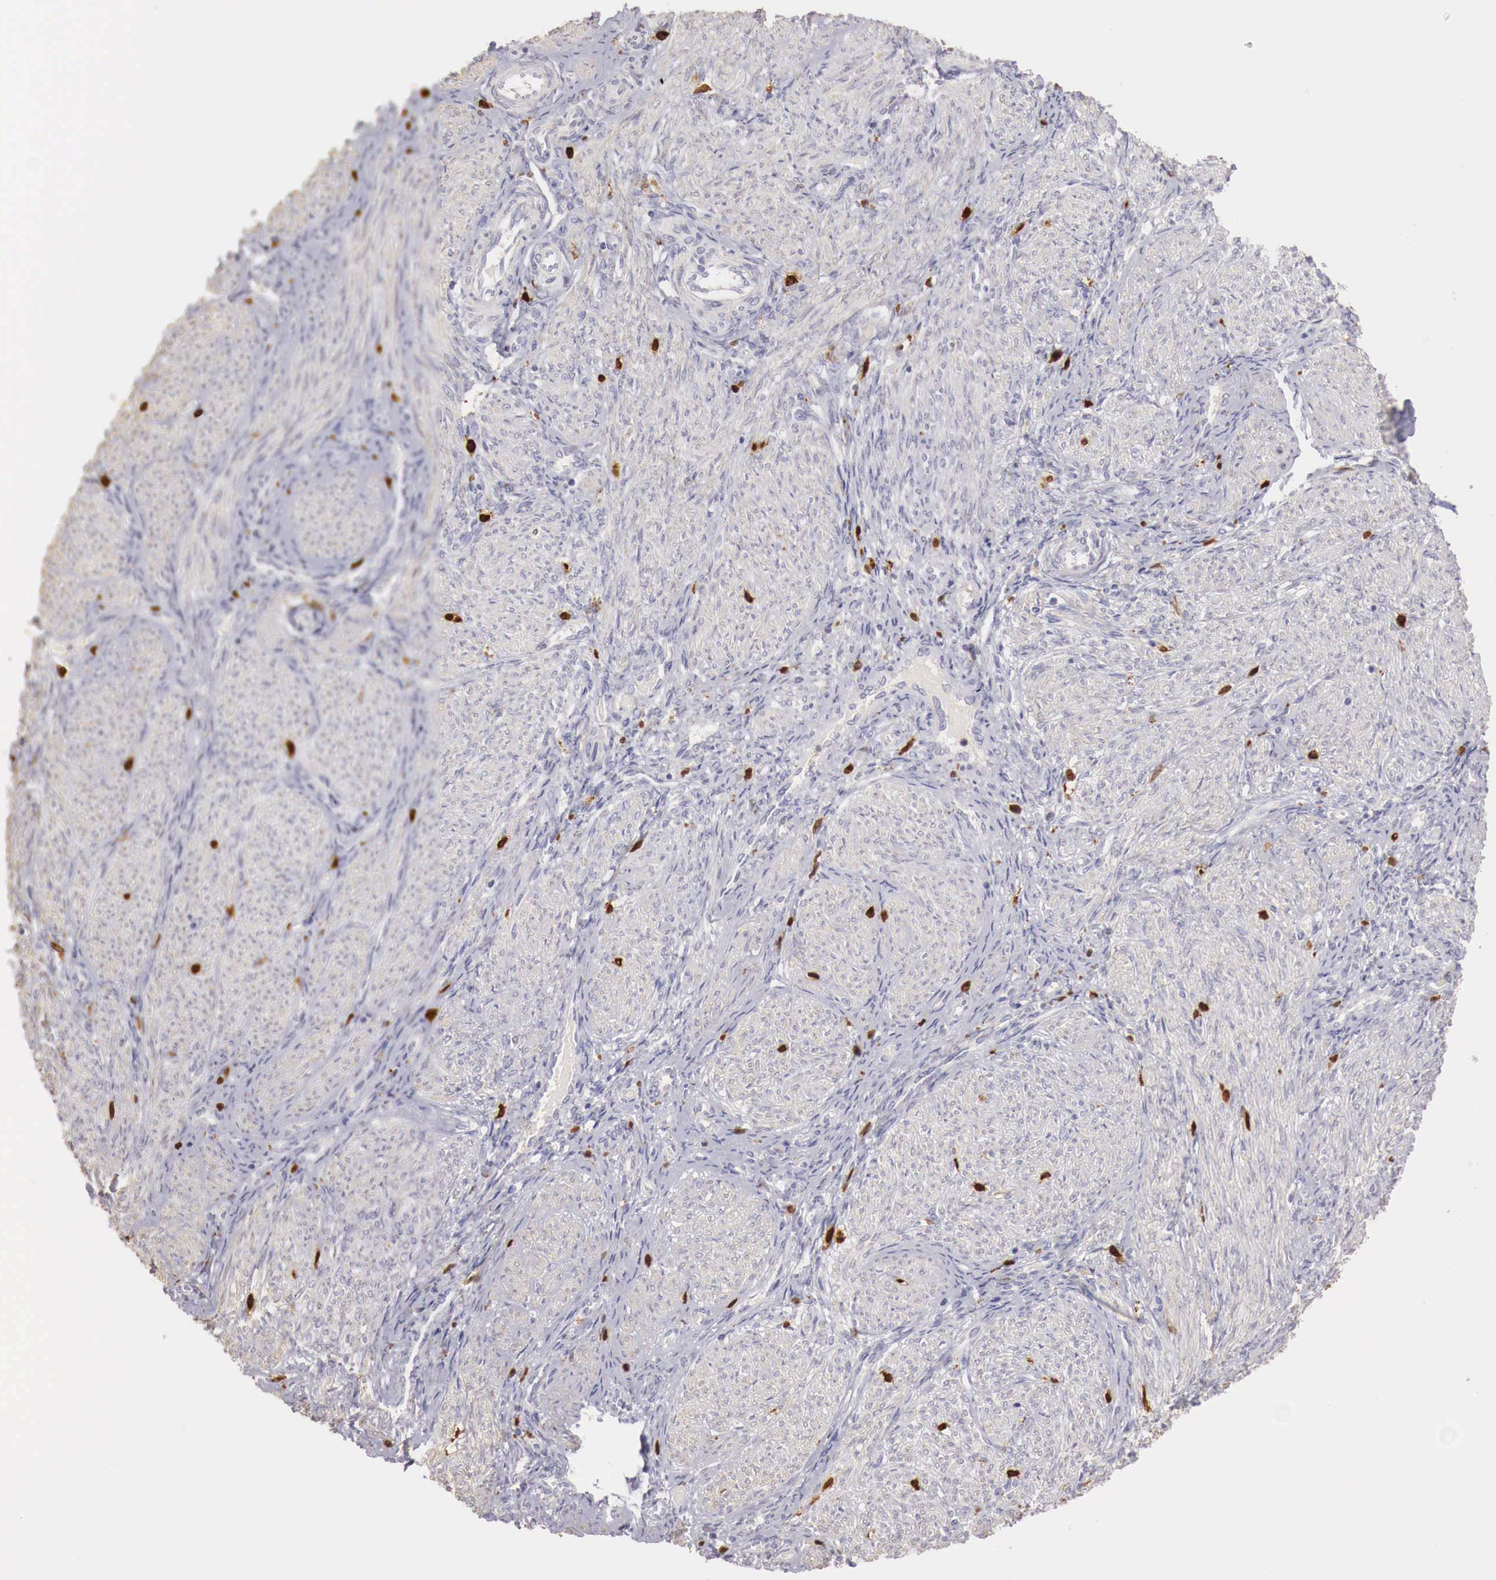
{"staining": {"intensity": "negative", "quantity": "none", "location": "none"}, "tissue": "endometrium", "cell_type": "Cells in endometrial stroma", "image_type": "normal", "snomed": [{"axis": "morphology", "description": "Normal tissue, NOS"}, {"axis": "topography", "description": "Endometrium"}], "caption": "A histopathology image of endometrium stained for a protein shows no brown staining in cells in endometrial stroma. The staining is performed using DAB (3,3'-diaminobenzidine) brown chromogen with nuclei counter-stained in using hematoxylin.", "gene": "RENBP", "patient": {"sex": "female", "age": 36}}